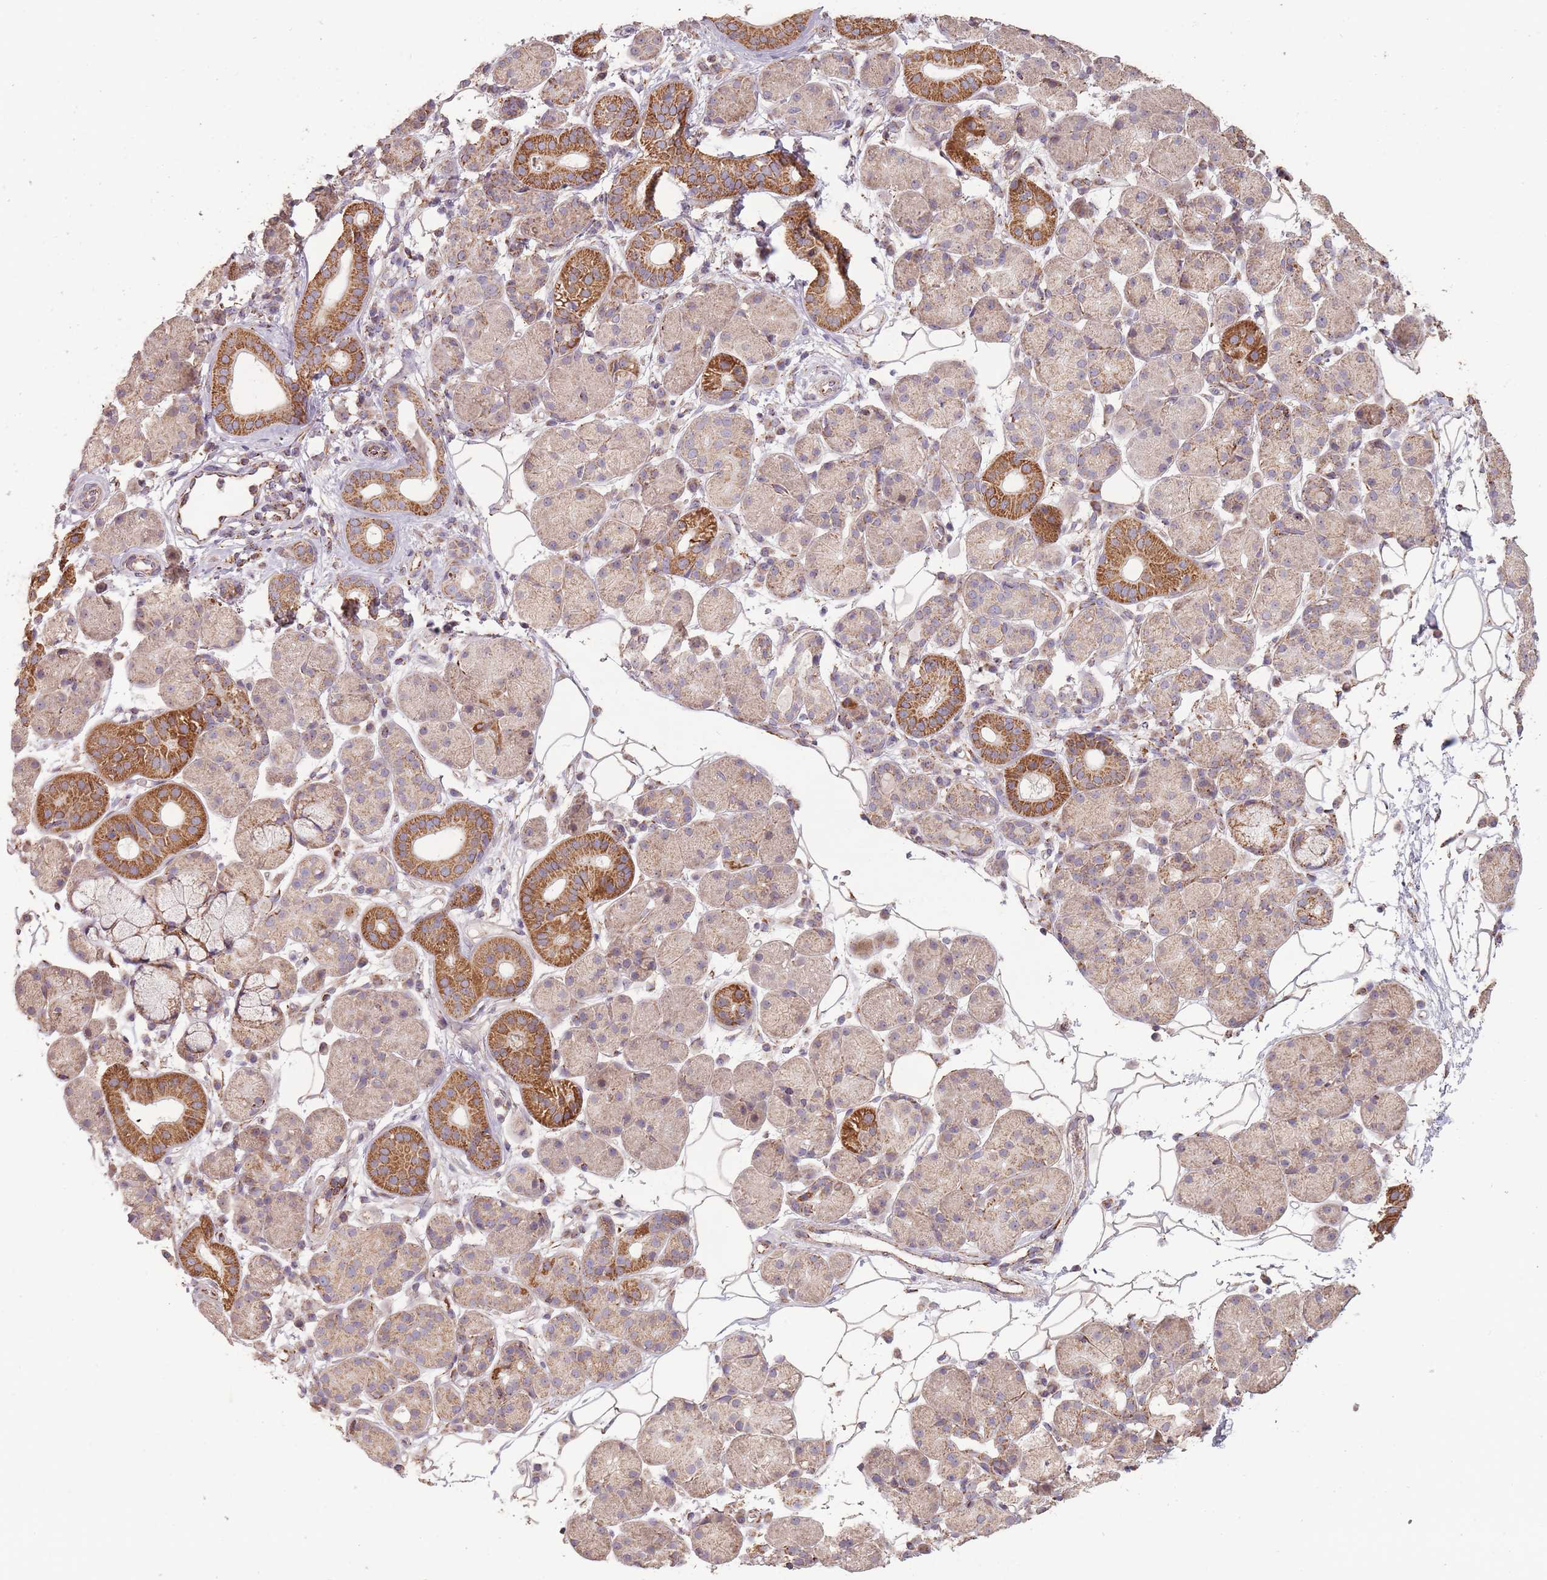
{"staining": {"intensity": "strong", "quantity": "25%-75%", "location": "cytoplasmic/membranous"}, "tissue": "salivary gland", "cell_type": "Glandular cells", "image_type": "normal", "snomed": [{"axis": "morphology", "description": "Squamous cell carcinoma, NOS"}, {"axis": "topography", "description": "Skin"}, {"axis": "topography", "description": "Head-Neck"}], "caption": "A high amount of strong cytoplasmic/membranous positivity is identified in approximately 25%-75% of glandular cells in normal salivary gland.", "gene": "CNOT8", "patient": {"sex": "male", "age": 80}}